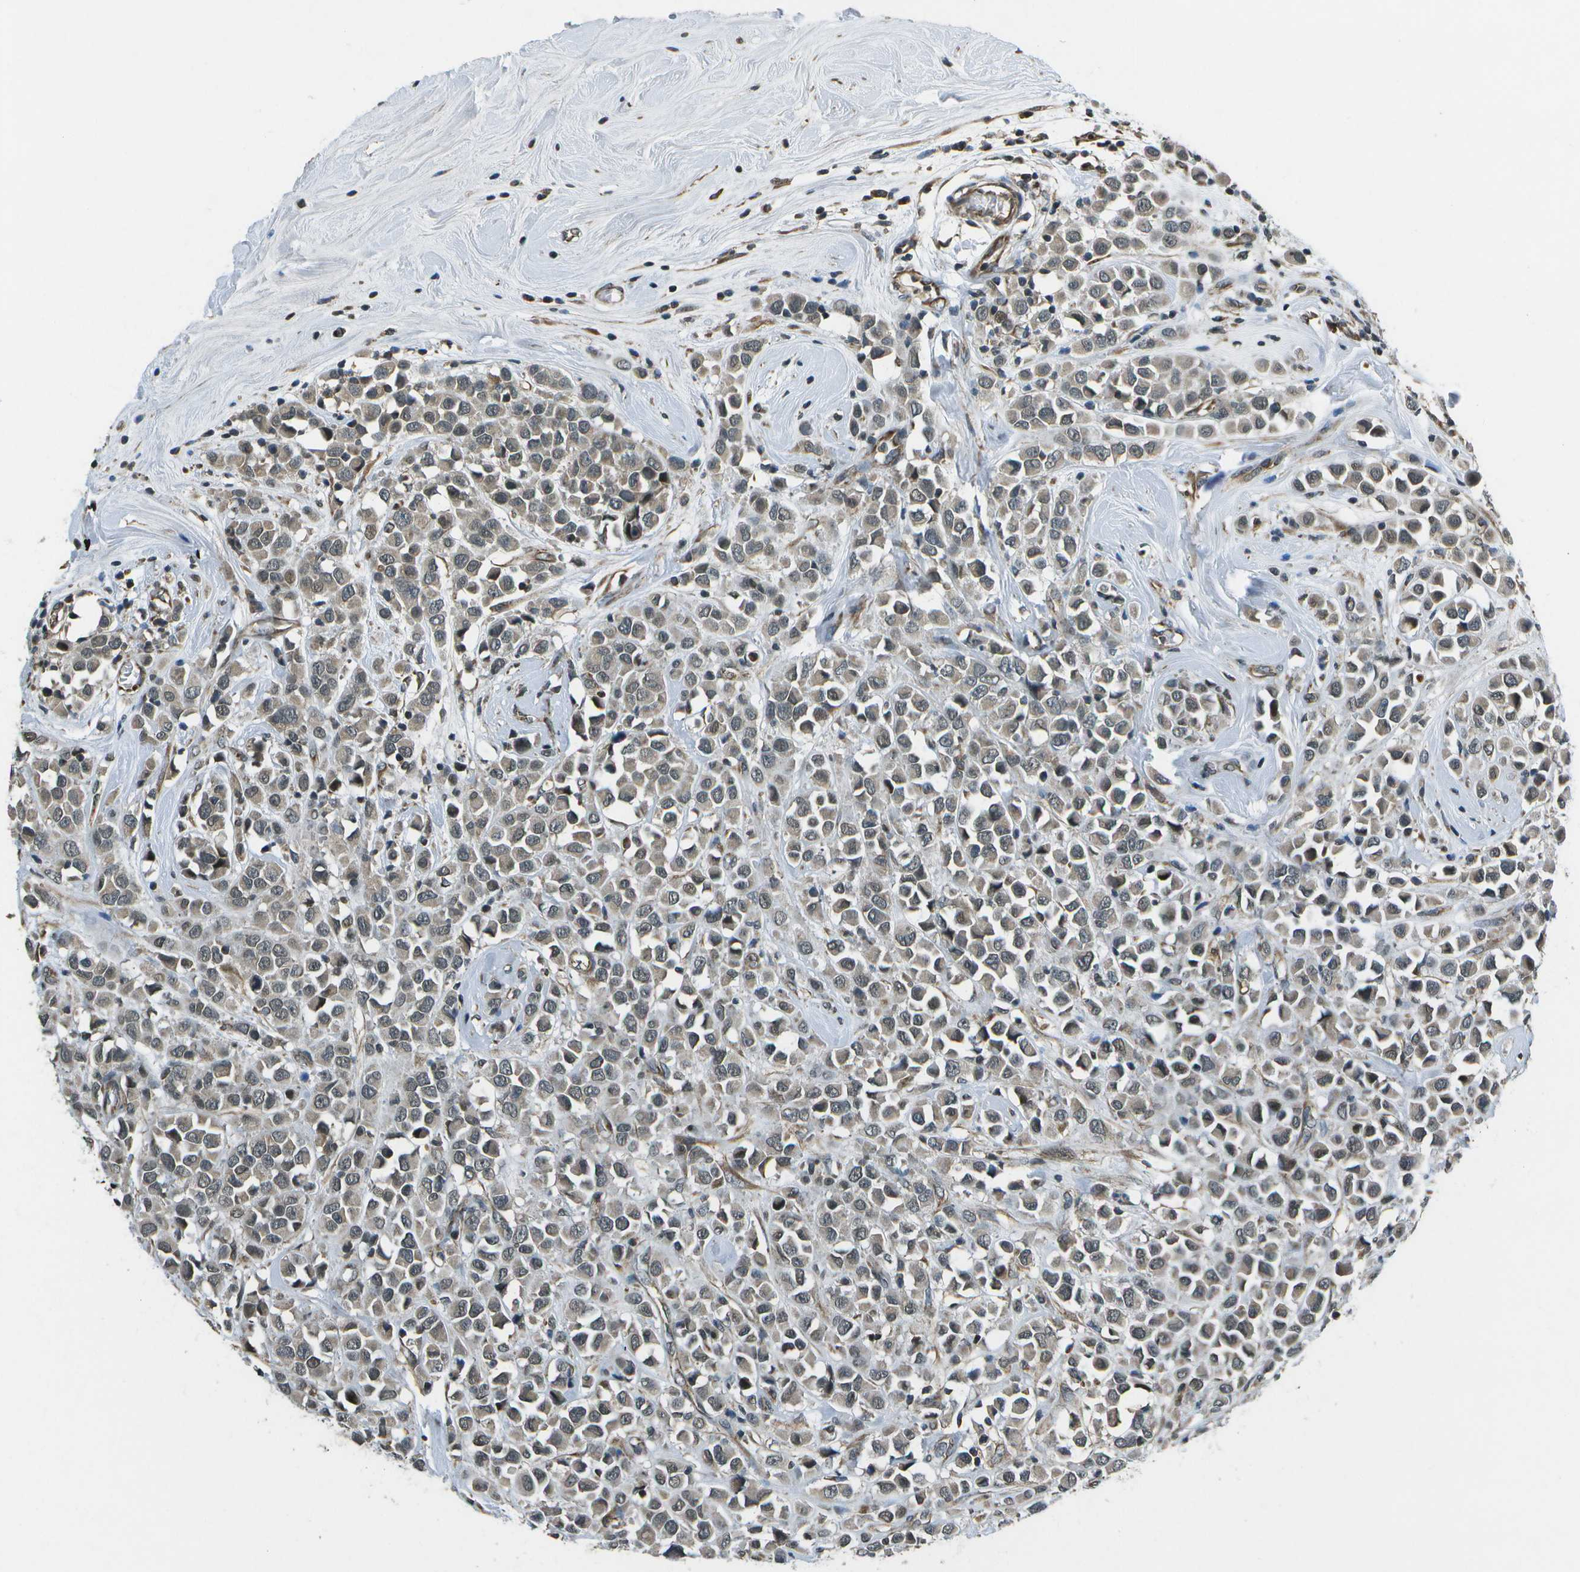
{"staining": {"intensity": "weak", "quantity": "25%-75%", "location": "cytoplasmic/membranous,nuclear"}, "tissue": "breast cancer", "cell_type": "Tumor cells", "image_type": "cancer", "snomed": [{"axis": "morphology", "description": "Duct carcinoma"}, {"axis": "topography", "description": "Breast"}], "caption": "A low amount of weak cytoplasmic/membranous and nuclear positivity is identified in about 25%-75% of tumor cells in breast cancer tissue.", "gene": "EIF2AK1", "patient": {"sex": "female", "age": 61}}